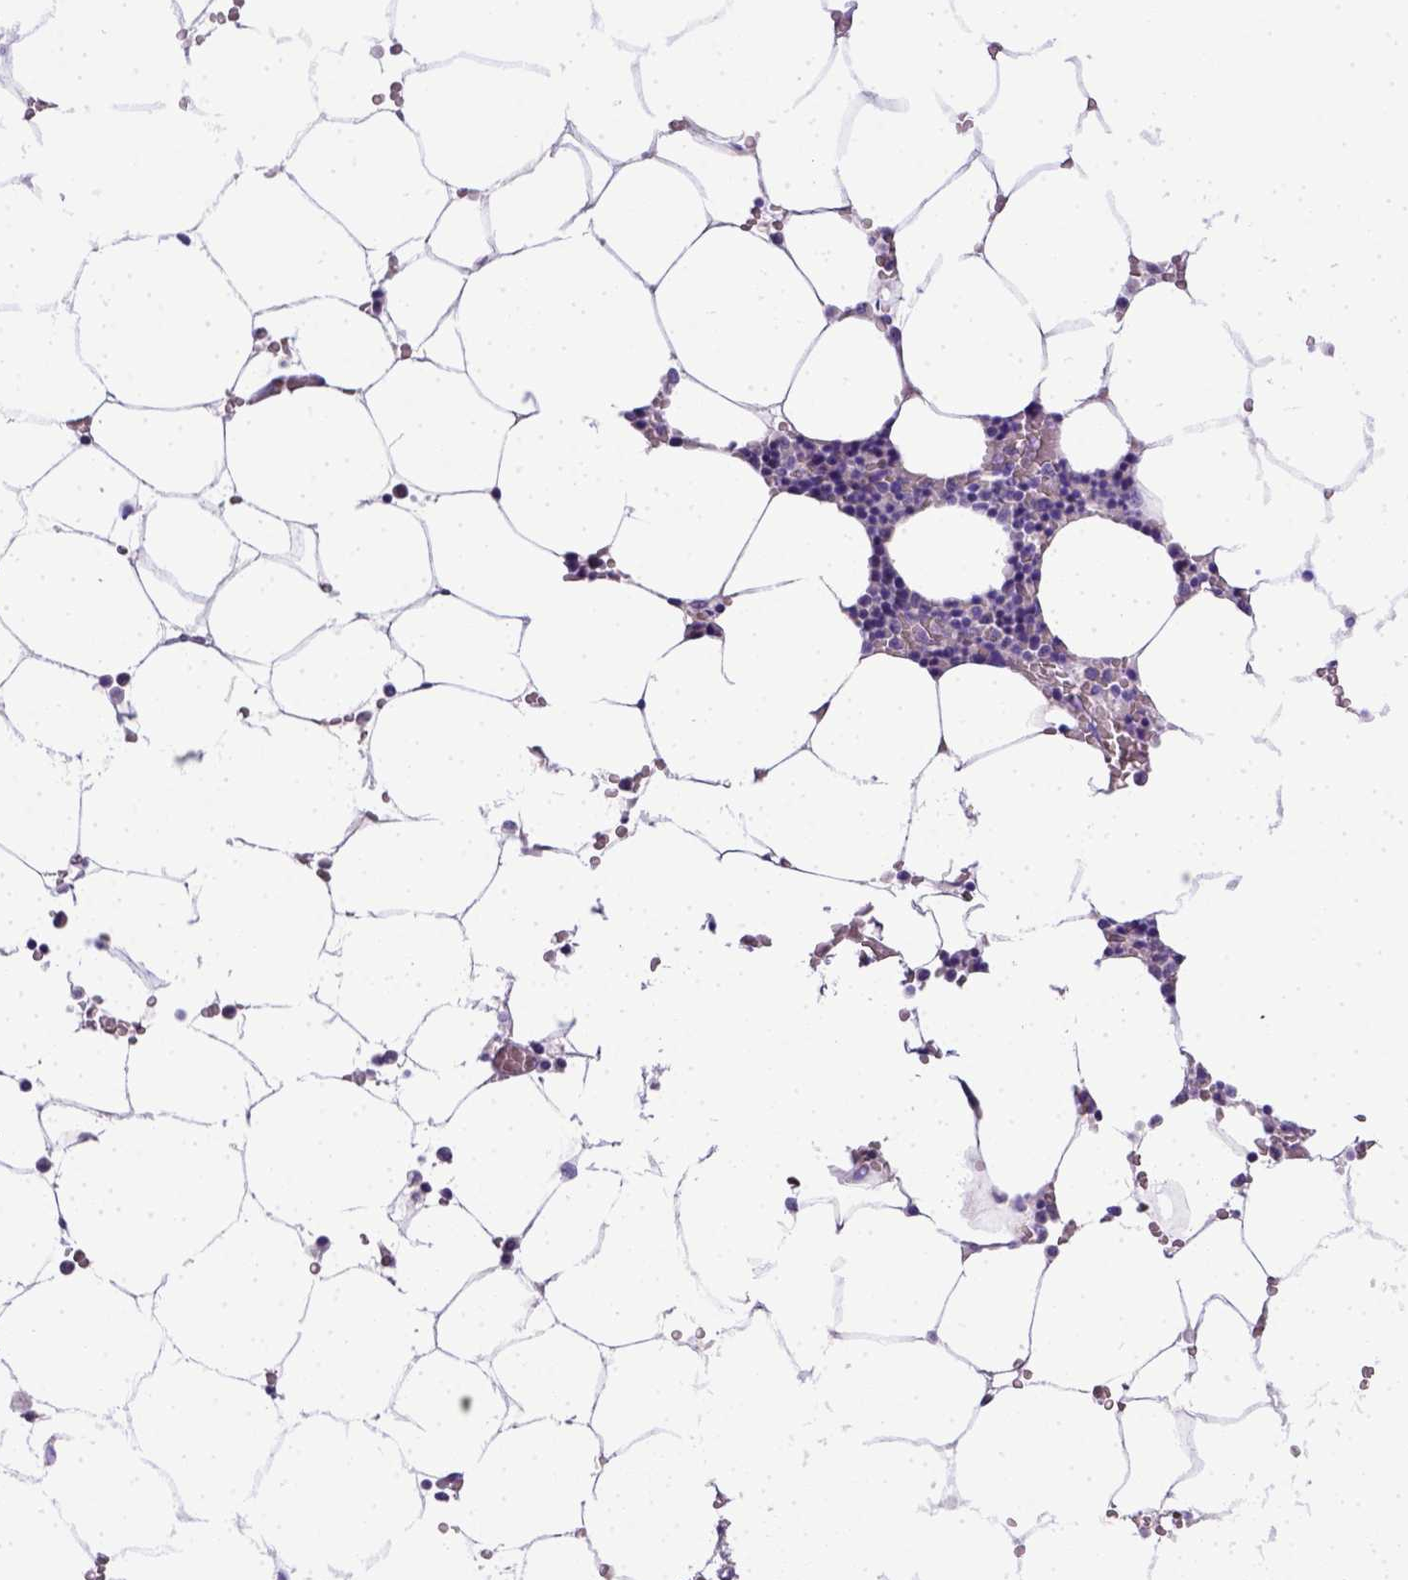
{"staining": {"intensity": "negative", "quantity": "none", "location": "none"}, "tissue": "bone marrow", "cell_type": "Hematopoietic cells", "image_type": "normal", "snomed": [{"axis": "morphology", "description": "Normal tissue, NOS"}, {"axis": "topography", "description": "Bone marrow"}], "caption": "The IHC histopathology image has no significant positivity in hematopoietic cells of bone marrow. The staining is performed using DAB (3,3'-diaminobenzidine) brown chromogen with nuclei counter-stained in using hematoxylin.", "gene": "BTN1A1", "patient": {"sex": "female", "age": 52}}